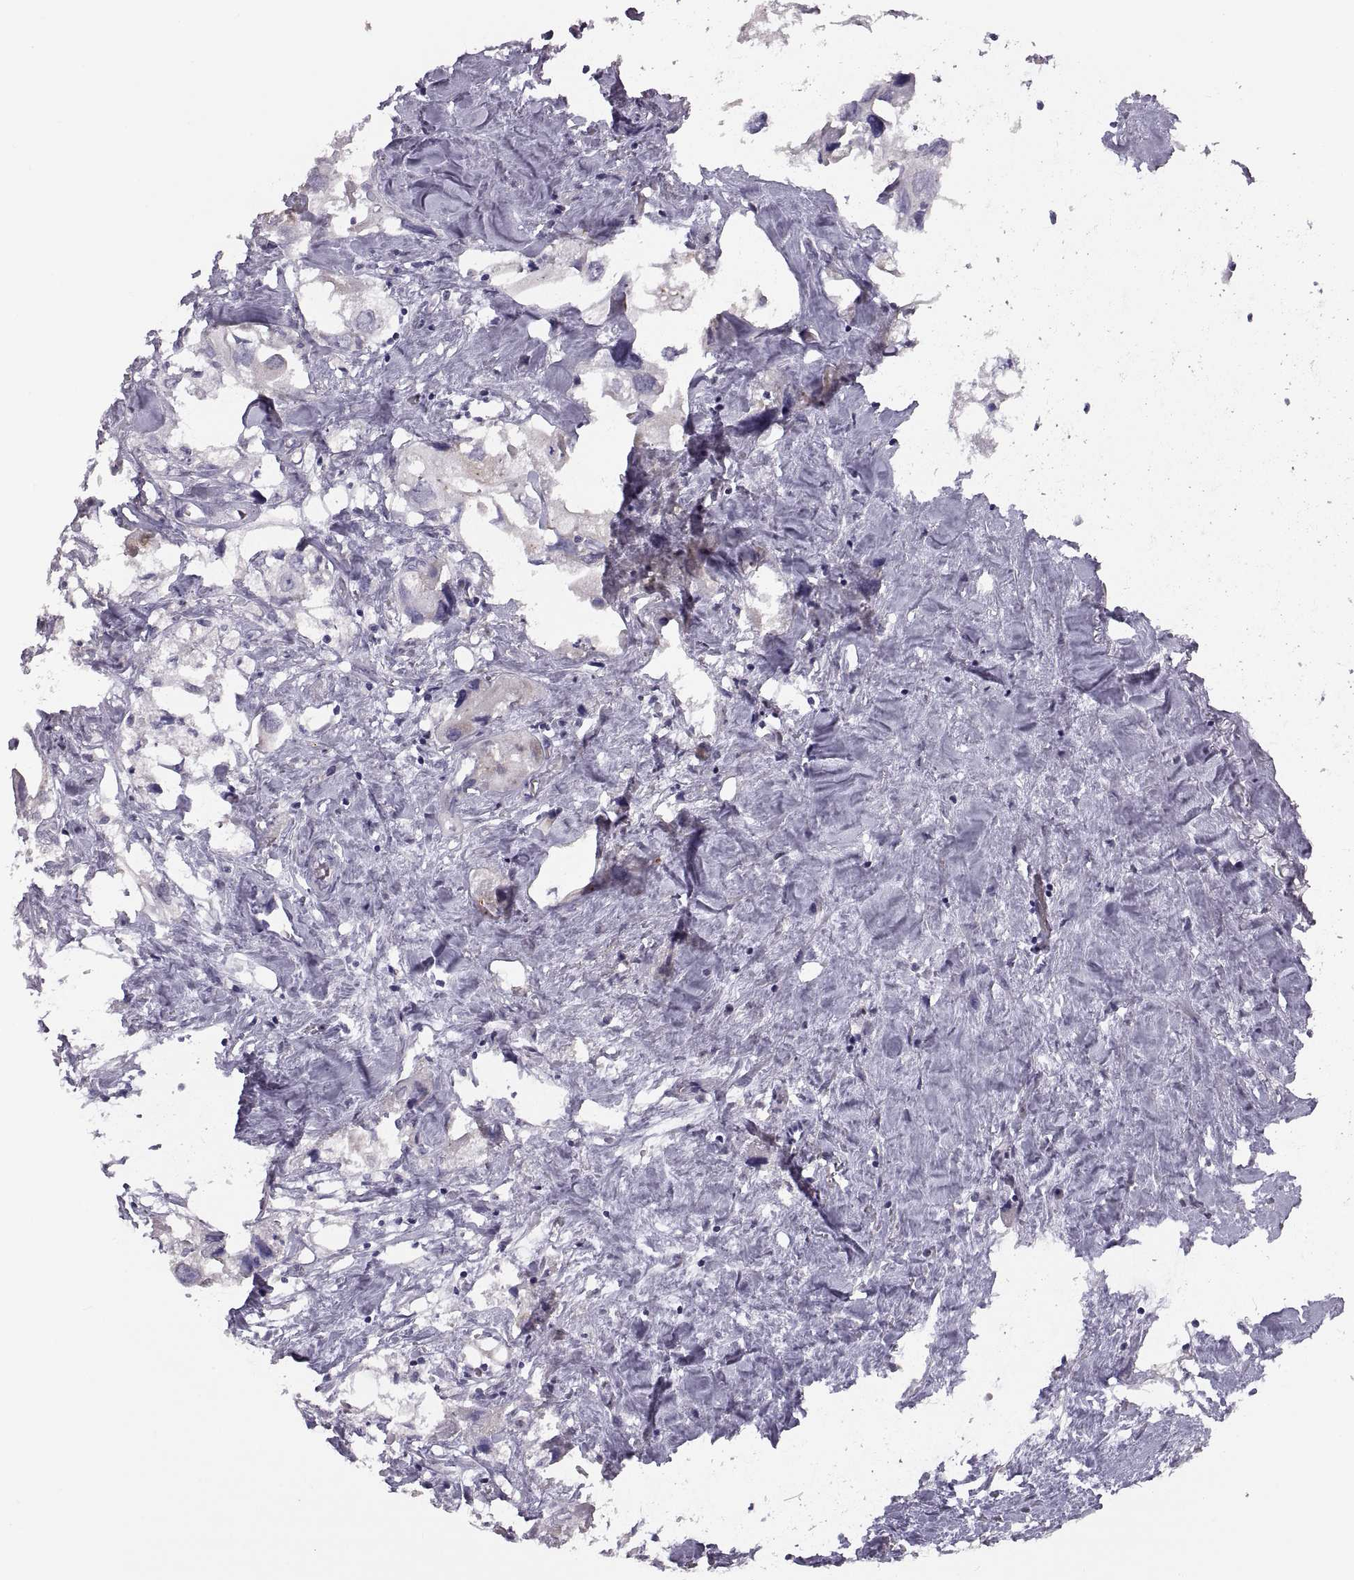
{"staining": {"intensity": "negative", "quantity": "none", "location": "none"}, "tissue": "urothelial cancer", "cell_type": "Tumor cells", "image_type": "cancer", "snomed": [{"axis": "morphology", "description": "Urothelial carcinoma, High grade"}, {"axis": "topography", "description": "Urinary bladder"}], "caption": "The histopathology image exhibits no staining of tumor cells in urothelial cancer.", "gene": "WBP2NL", "patient": {"sex": "male", "age": 59}}